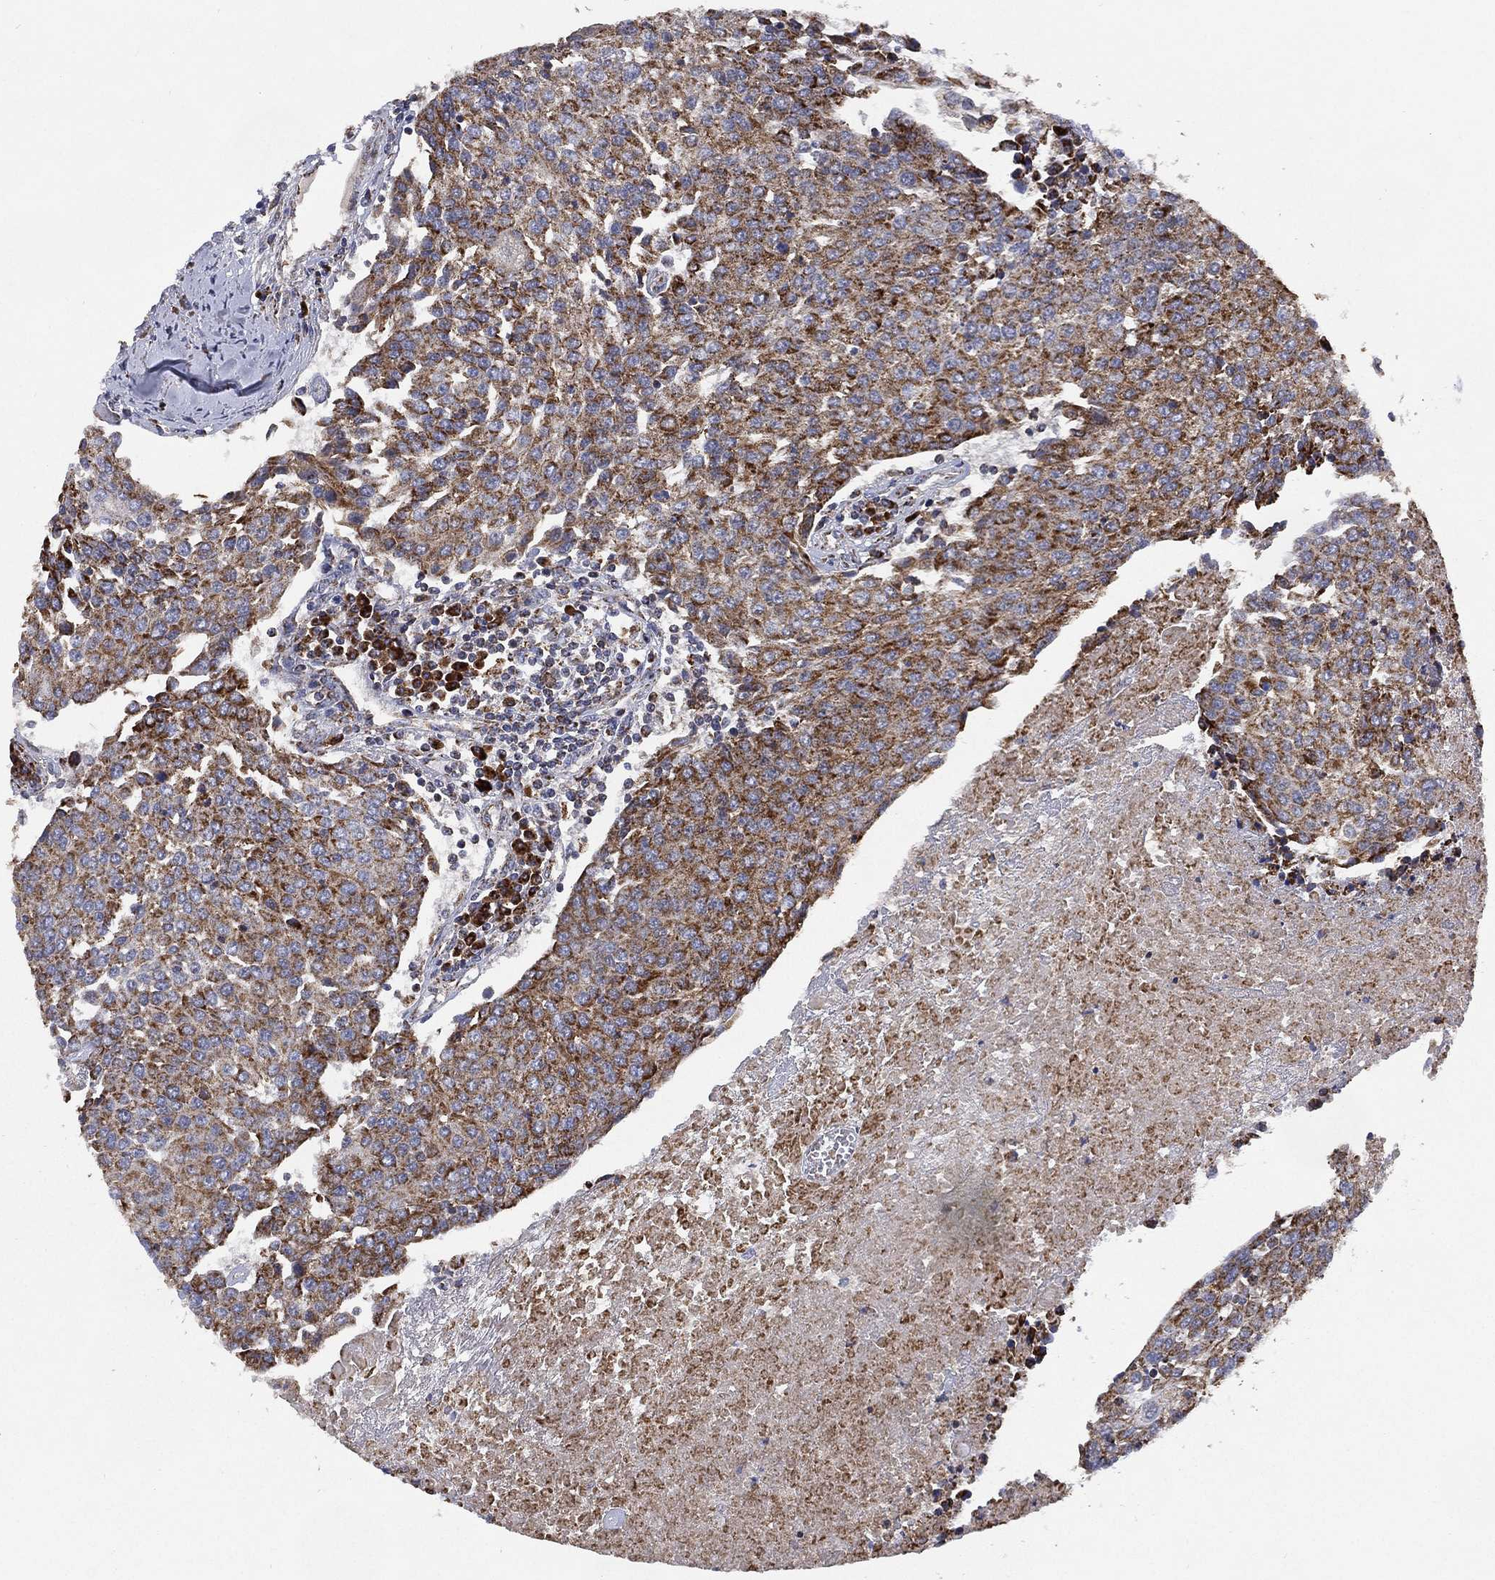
{"staining": {"intensity": "moderate", "quantity": ">75%", "location": "cytoplasmic/membranous"}, "tissue": "urothelial cancer", "cell_type": "Tumor cells", "image_type": "cancer", "snomed": [{"axis": "morphology", "description": "Urothelial carcinoma, High grade"}, {"axis": "topography", "description": "Urinary bladder"}], "caption": "High-grade urothelial carcinoma stained with a protein marker exhibits moderate staining in tumor cells.", "gene": "PPP2R5A", "patient": {"sex": "female", "age": 85}}